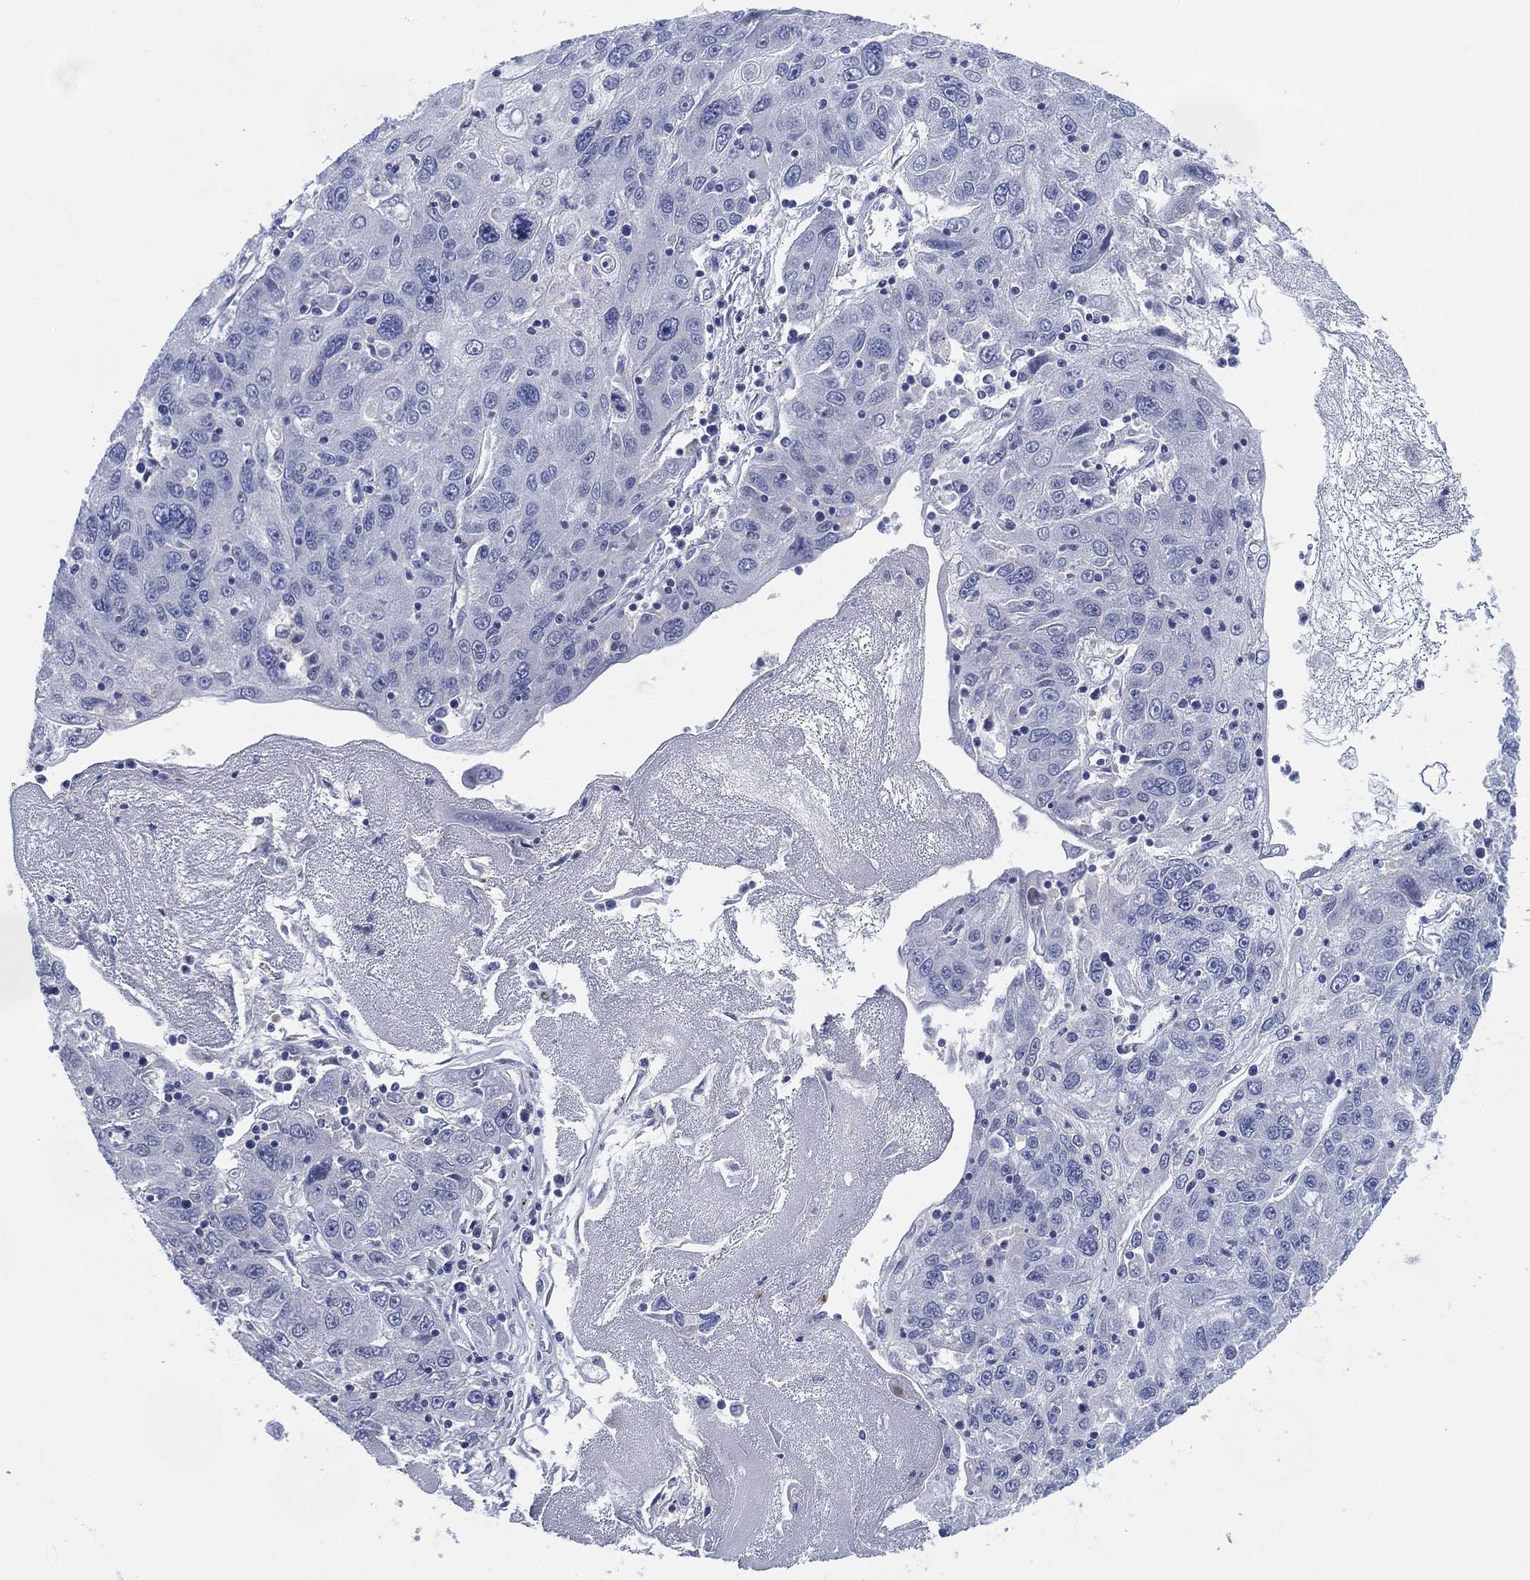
{"staining": {"intensity": "negative", "quantity": "none", "location": "none"}, "tissue": "stomach cancer", "cell_type": "Tumor cells", "image_type": "cancer", "snomed": [{"axis": "morphology", "description": "Adenocarcinoma, NOS"}, {"axis": "topography", "description": "Stomach"}], "caption": "Tumor cells show no significant positivity in stomach adenocarcinoma.", "gene": "ADAD2", "patient": {"sex": "male", "age": 56}}